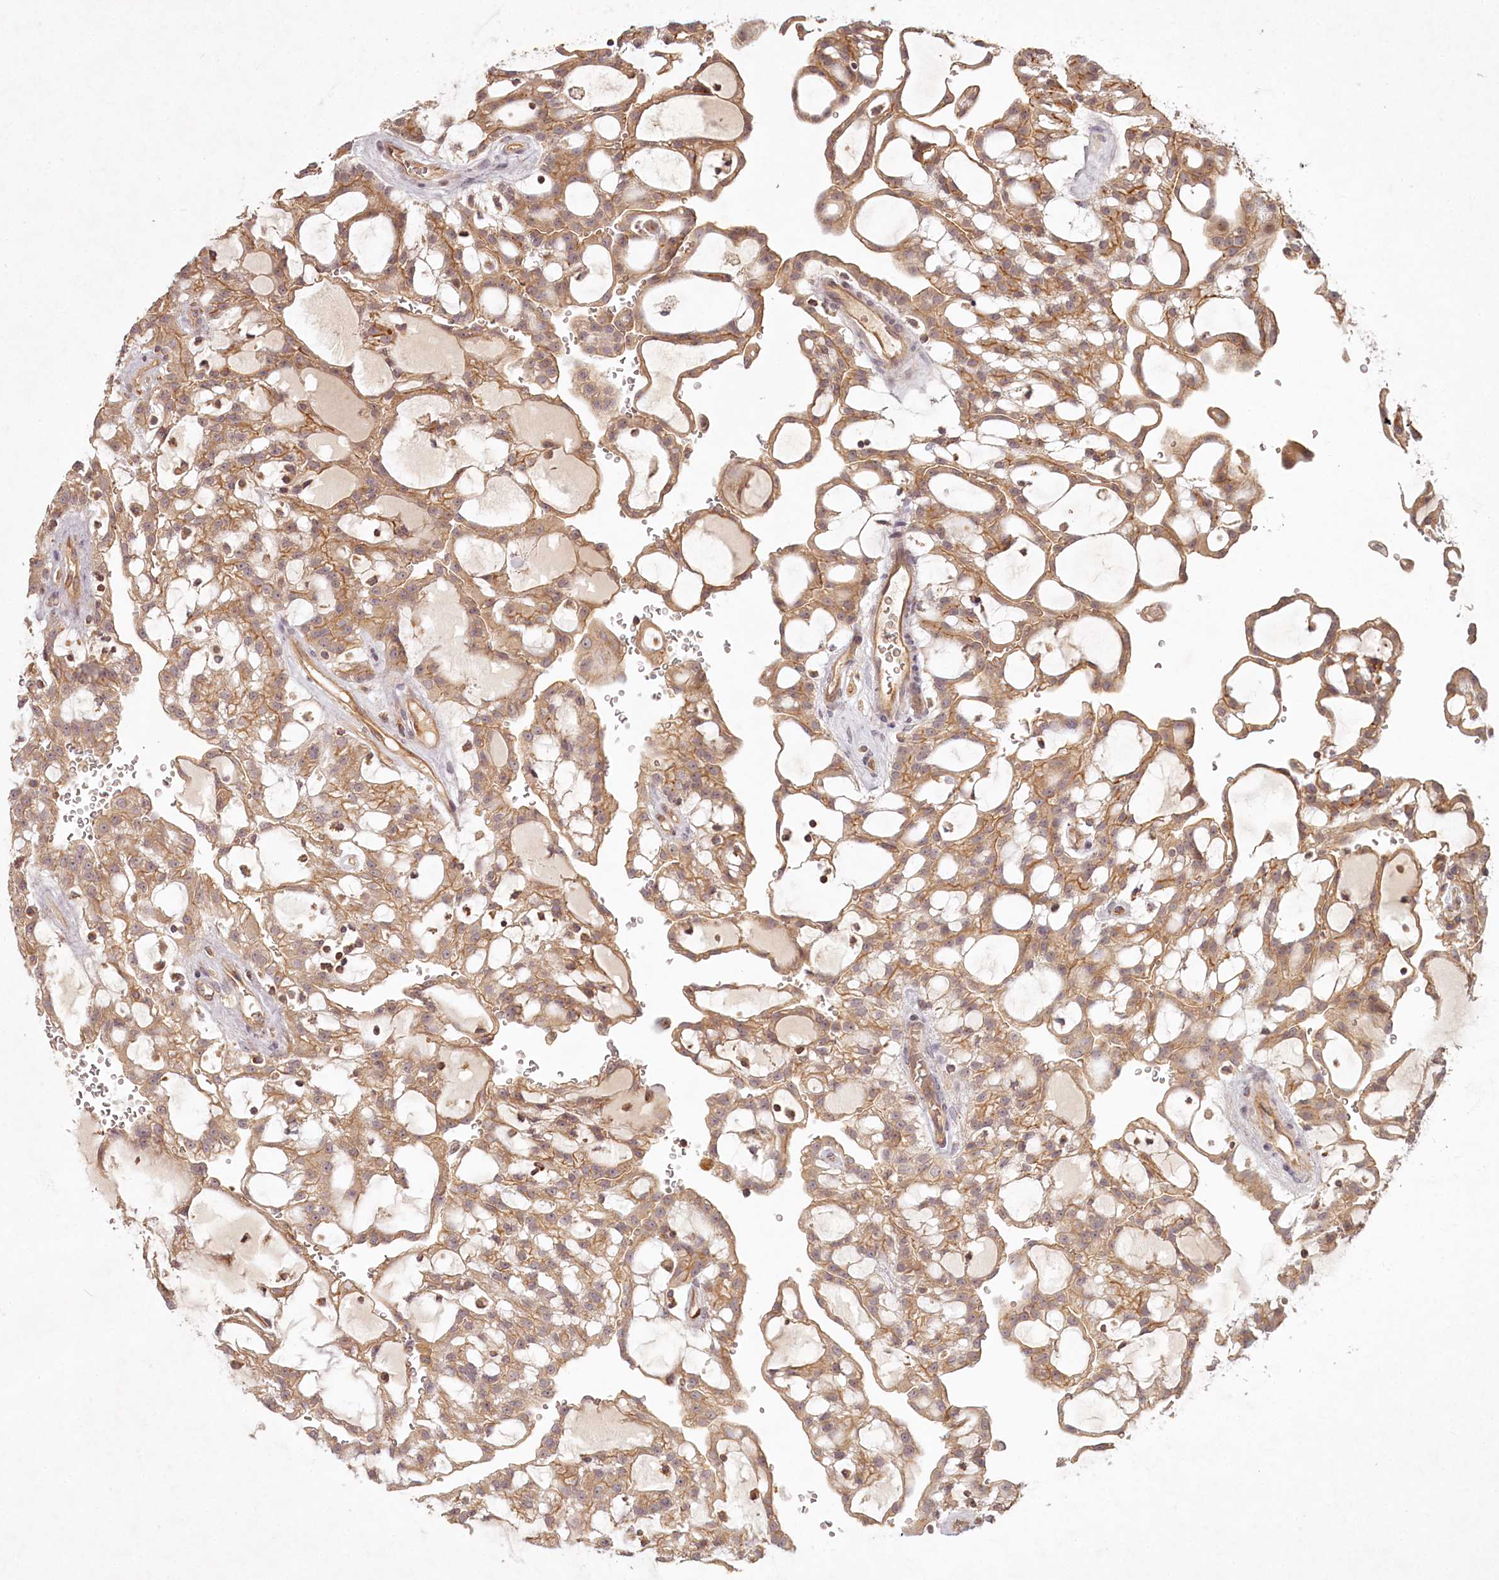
{"staining": {"intensity": "moderate", "quantity": ">75%", "location": "cytoplasmic/membranous"}, "tissue": "renal cancer", "cell_type": "Tumor cells", "image_type": "cancer", "snomed": [{"axis": "morphology", "description": "Adenocarcinoma, NOS"}, {"axis": "topography", "description": "Kidney"}], "caption": "Human renal cancer stained with a protein marker shows moderate staining in tumor cells.", "gene": "TMIE", "patient": {"sex": "male", "age": 63}}